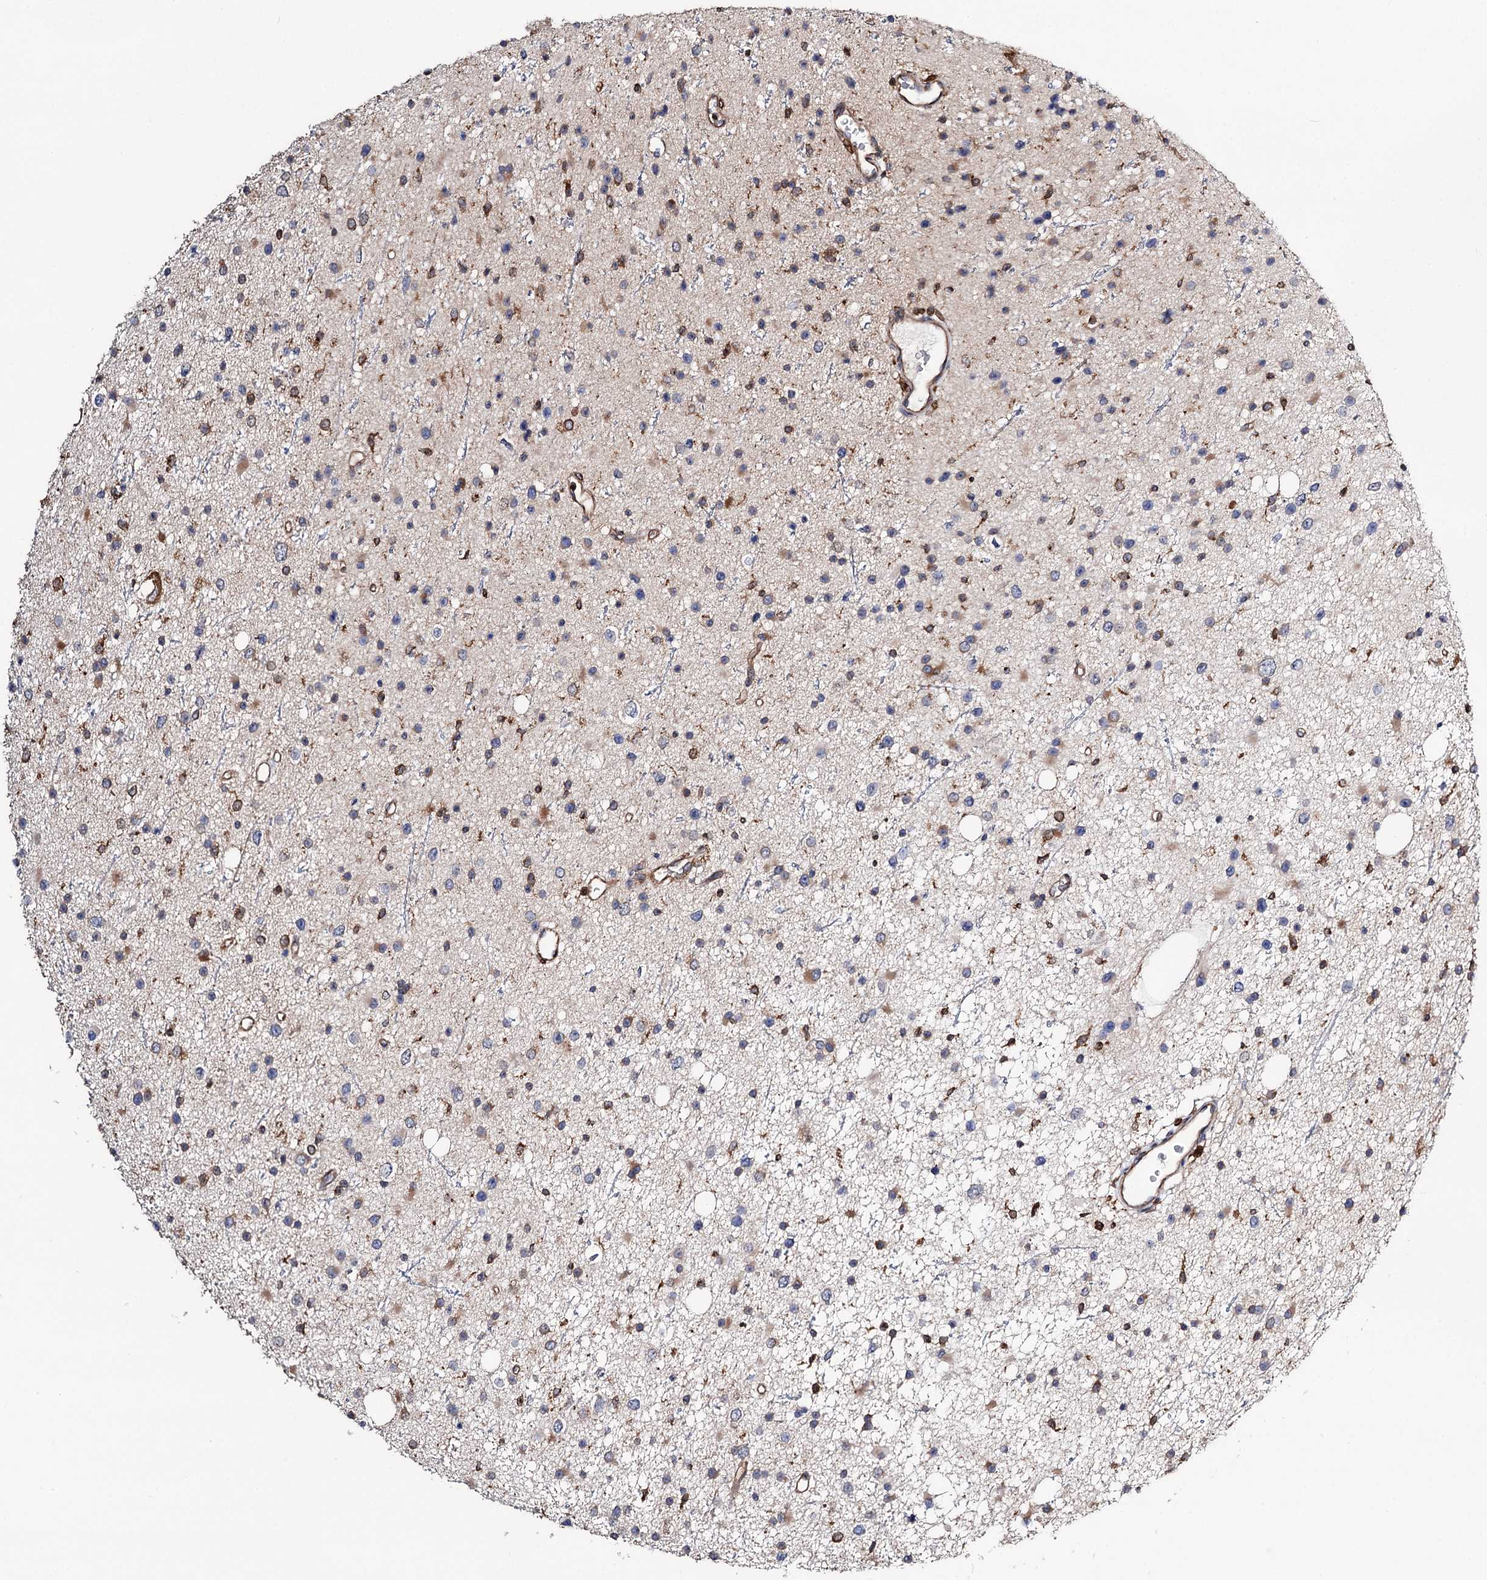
{"staining": {"intensity": "moderate", "quantity": "25%-75%", "location": "cytoplasmic/membranous"}, "tissue": "glioma", "cell_type": "Tumor cells", "image_type": "cancer", "snomed": [{"axis": "morphology", "description": "Glioma, malignant, Low grade"}, {"axis": "topography", "description": "Cerebral cortex"}], "caption": "This photomicrograph displays immunohistochemistry (IHC) staining of low-grade glioma (malignant), with medium moderate cytoplasmic/membranous staining in approximately 25%-75% of tumor cells.", "gene": "ERP29", "patient": {"sex": "female", "age": 39}}